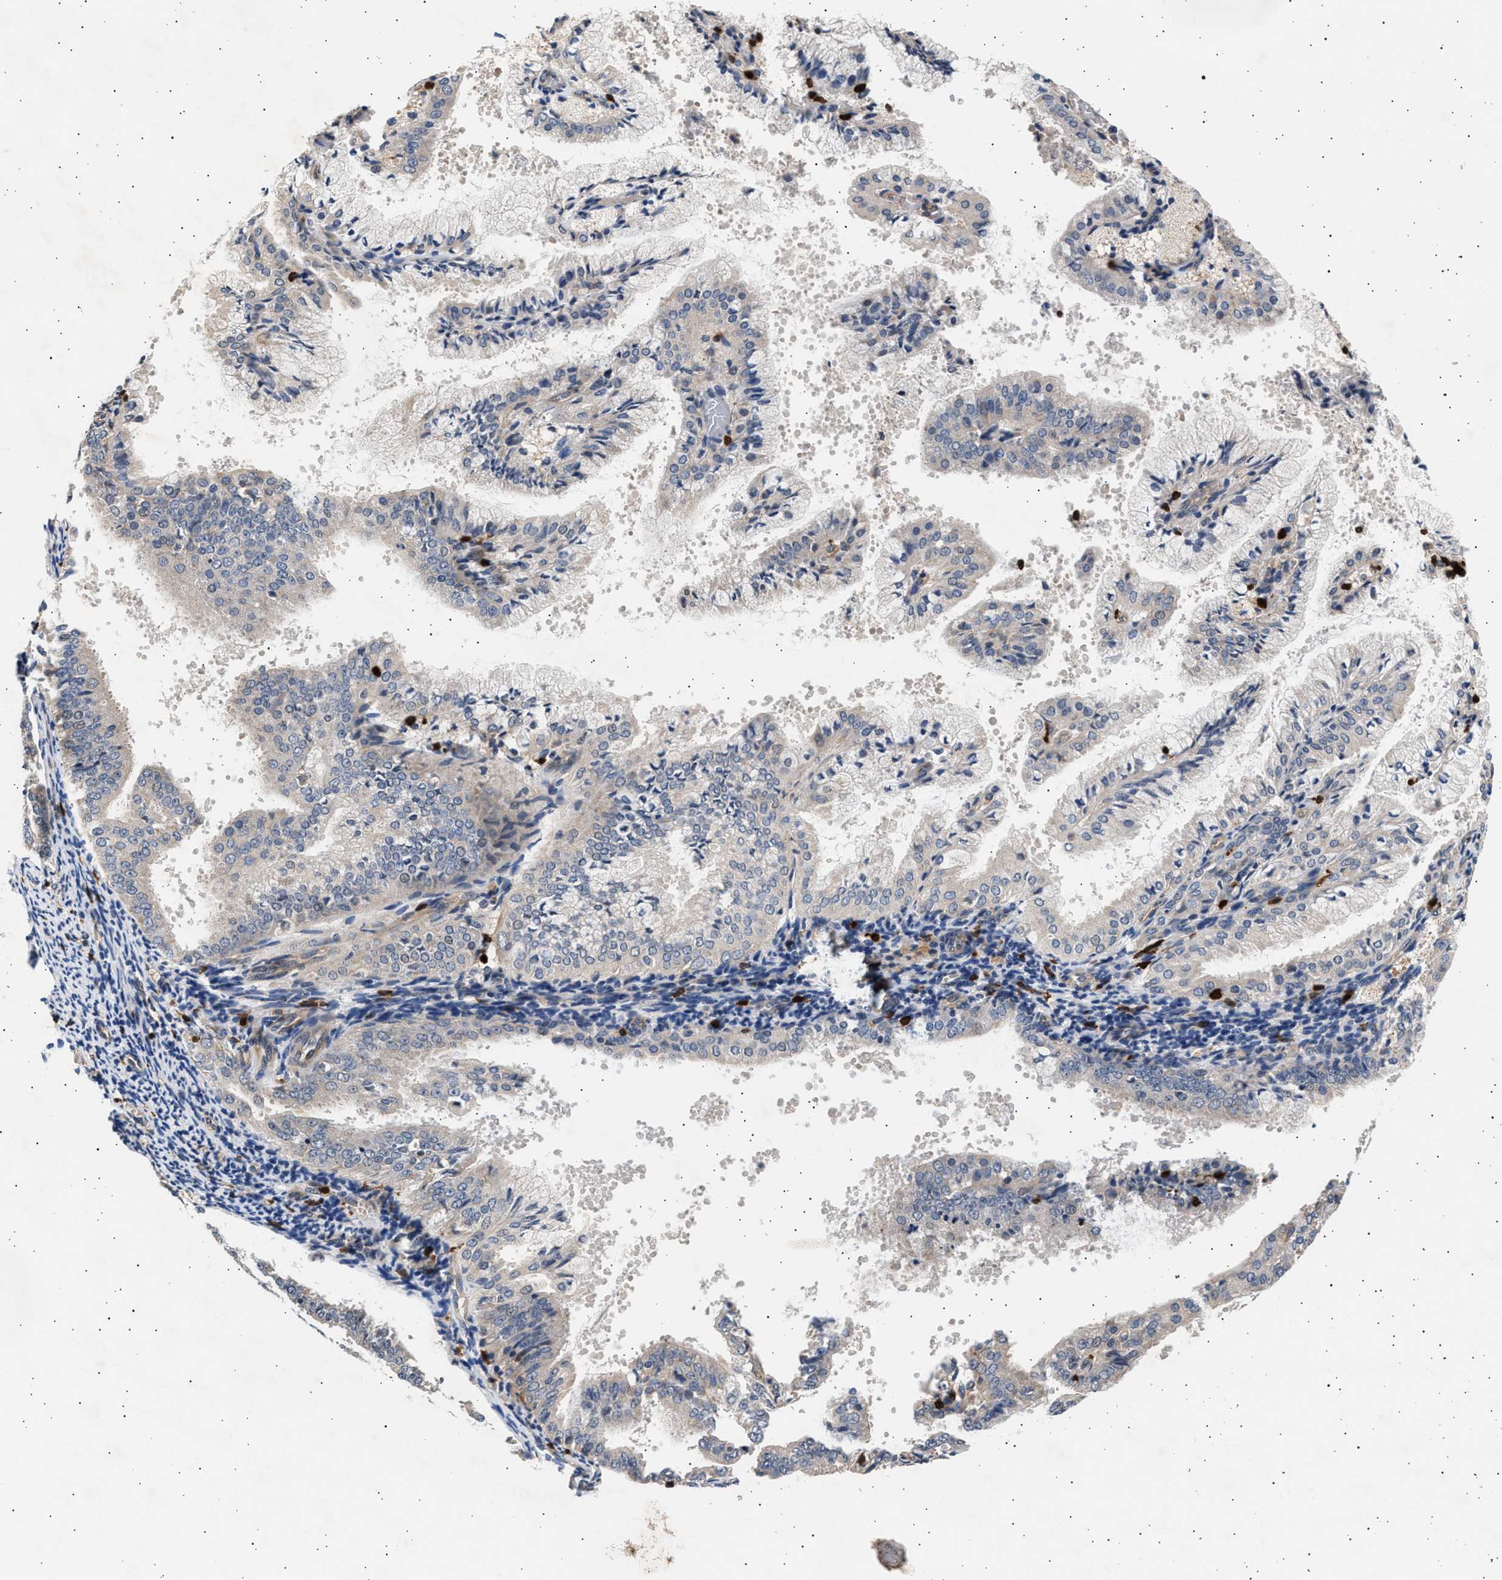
{"staining": {"intensity": "negative", "quantity": "none", "location": "none"}, "tissue": "endometrial cancer", "cell_type": "Tumor cells", "image_type": "cancer", "snomed": [{"axis": "morphology", "description": "Adenocarcinoma, NOS"}, {"axis": "topography", "description": "Endometrium"}], "caption": "Immunohistochemistry (IHC) of adenocarcinoma (endometrial) shows no expression in tumor cells.", "gene": "GRAP2", "patient": {"sex": "female", "age": 63}}